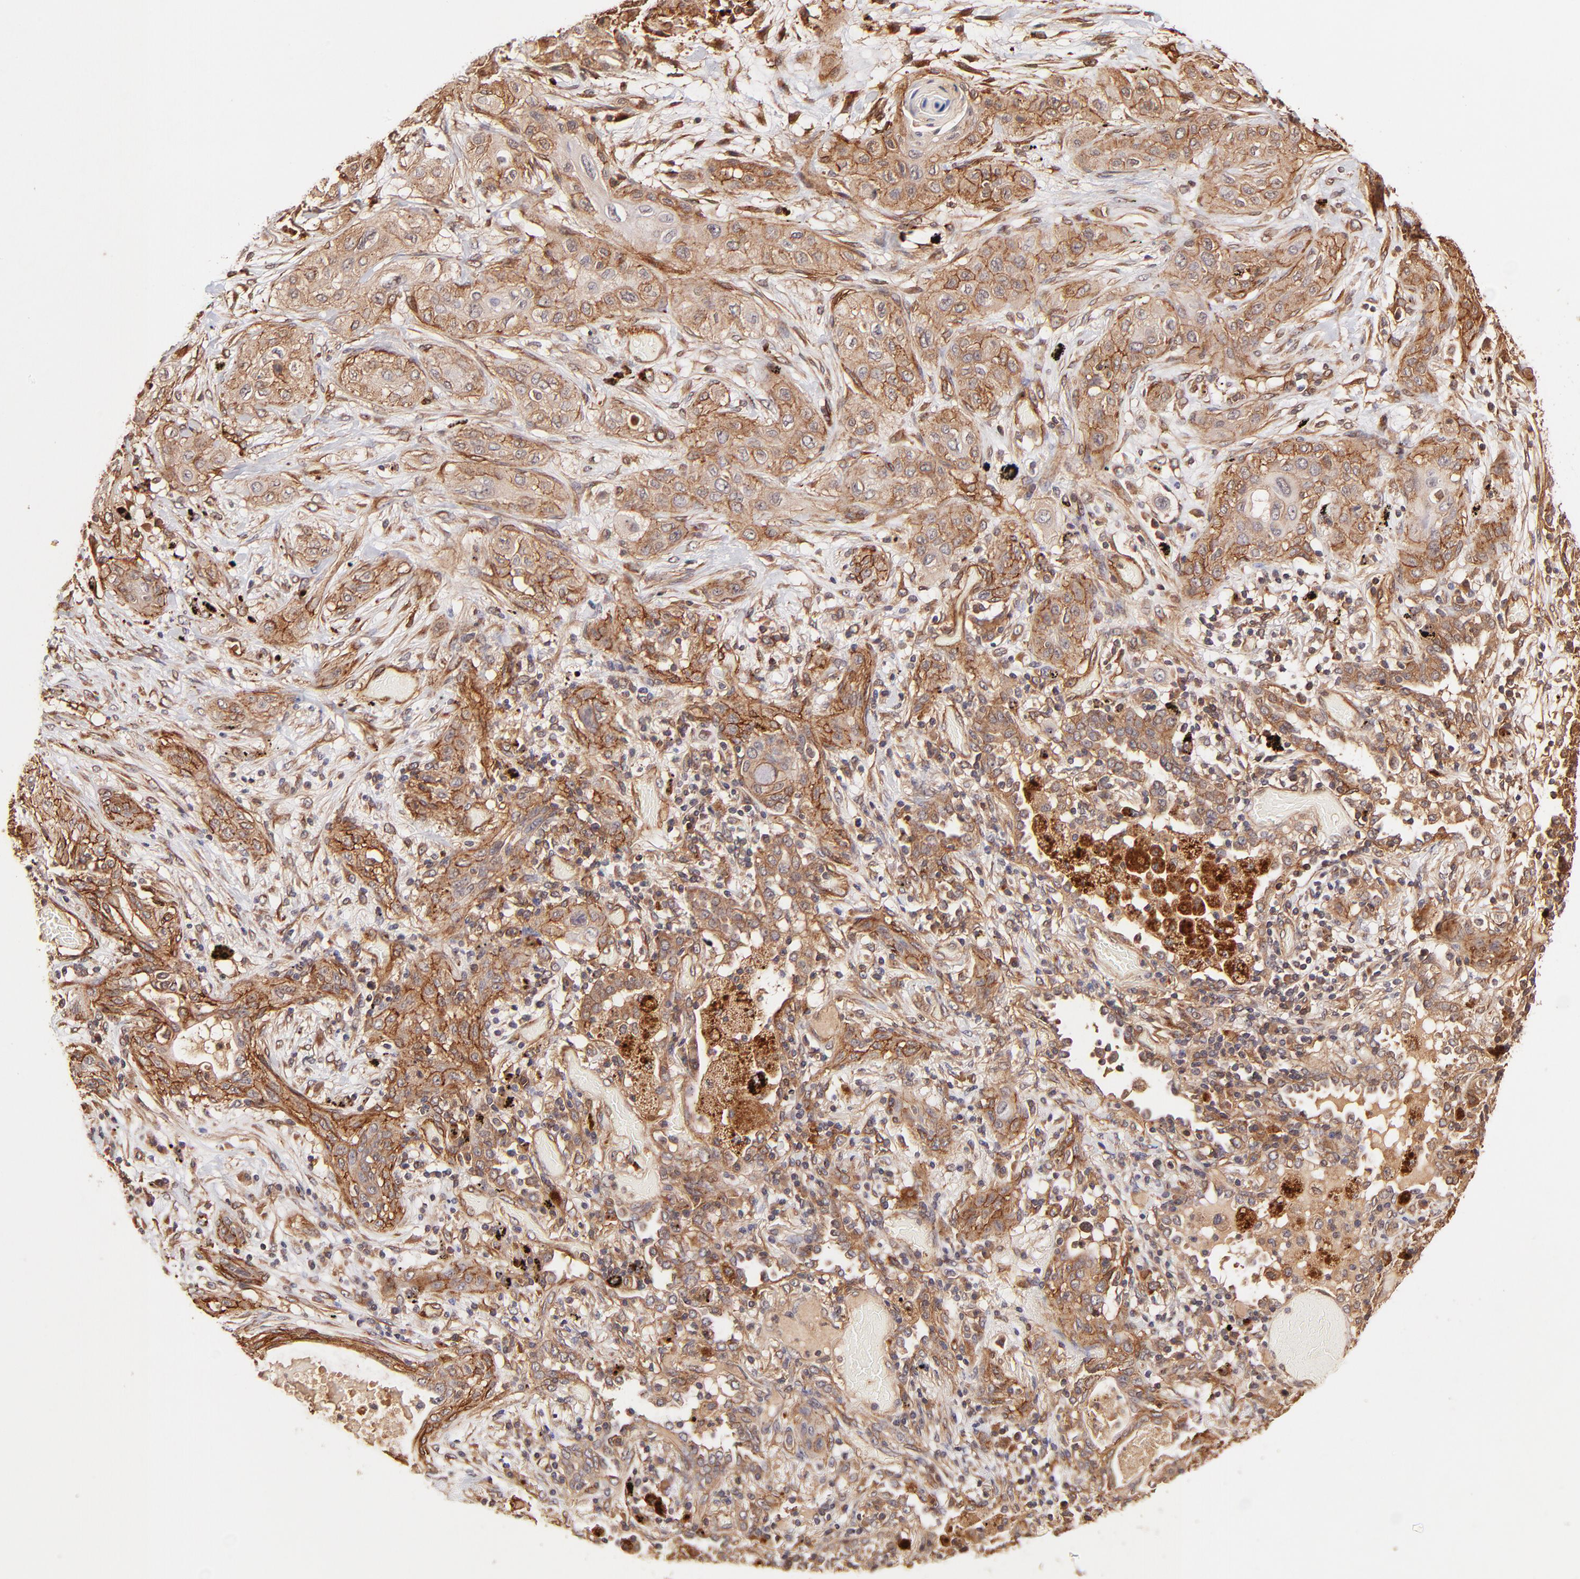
{"staining": {"intensity": "moderate", "quantity": ">75%", "location": "cytoplasmic/membranous"}, "tissue": "lung cancer", "cell_type": "Tumor cells", "image_type": "cancer", "snomed": [{"axis": "morphology", "description": "Squamous cell carcinoma, NOS"}, {"axis": "topography", "description": "Lung"}], "caption": "Protein expression analysis of lung cancer (squamous cell carcinoma) demonstrates moderate cytoplasmic/membranous positivity in about >75% of tumor cells. (brown staining indicates protein expression, while blue staining denotes nuclei).", "gene": "ITGB1", "patient": {"sex": "female", "age": 47}}